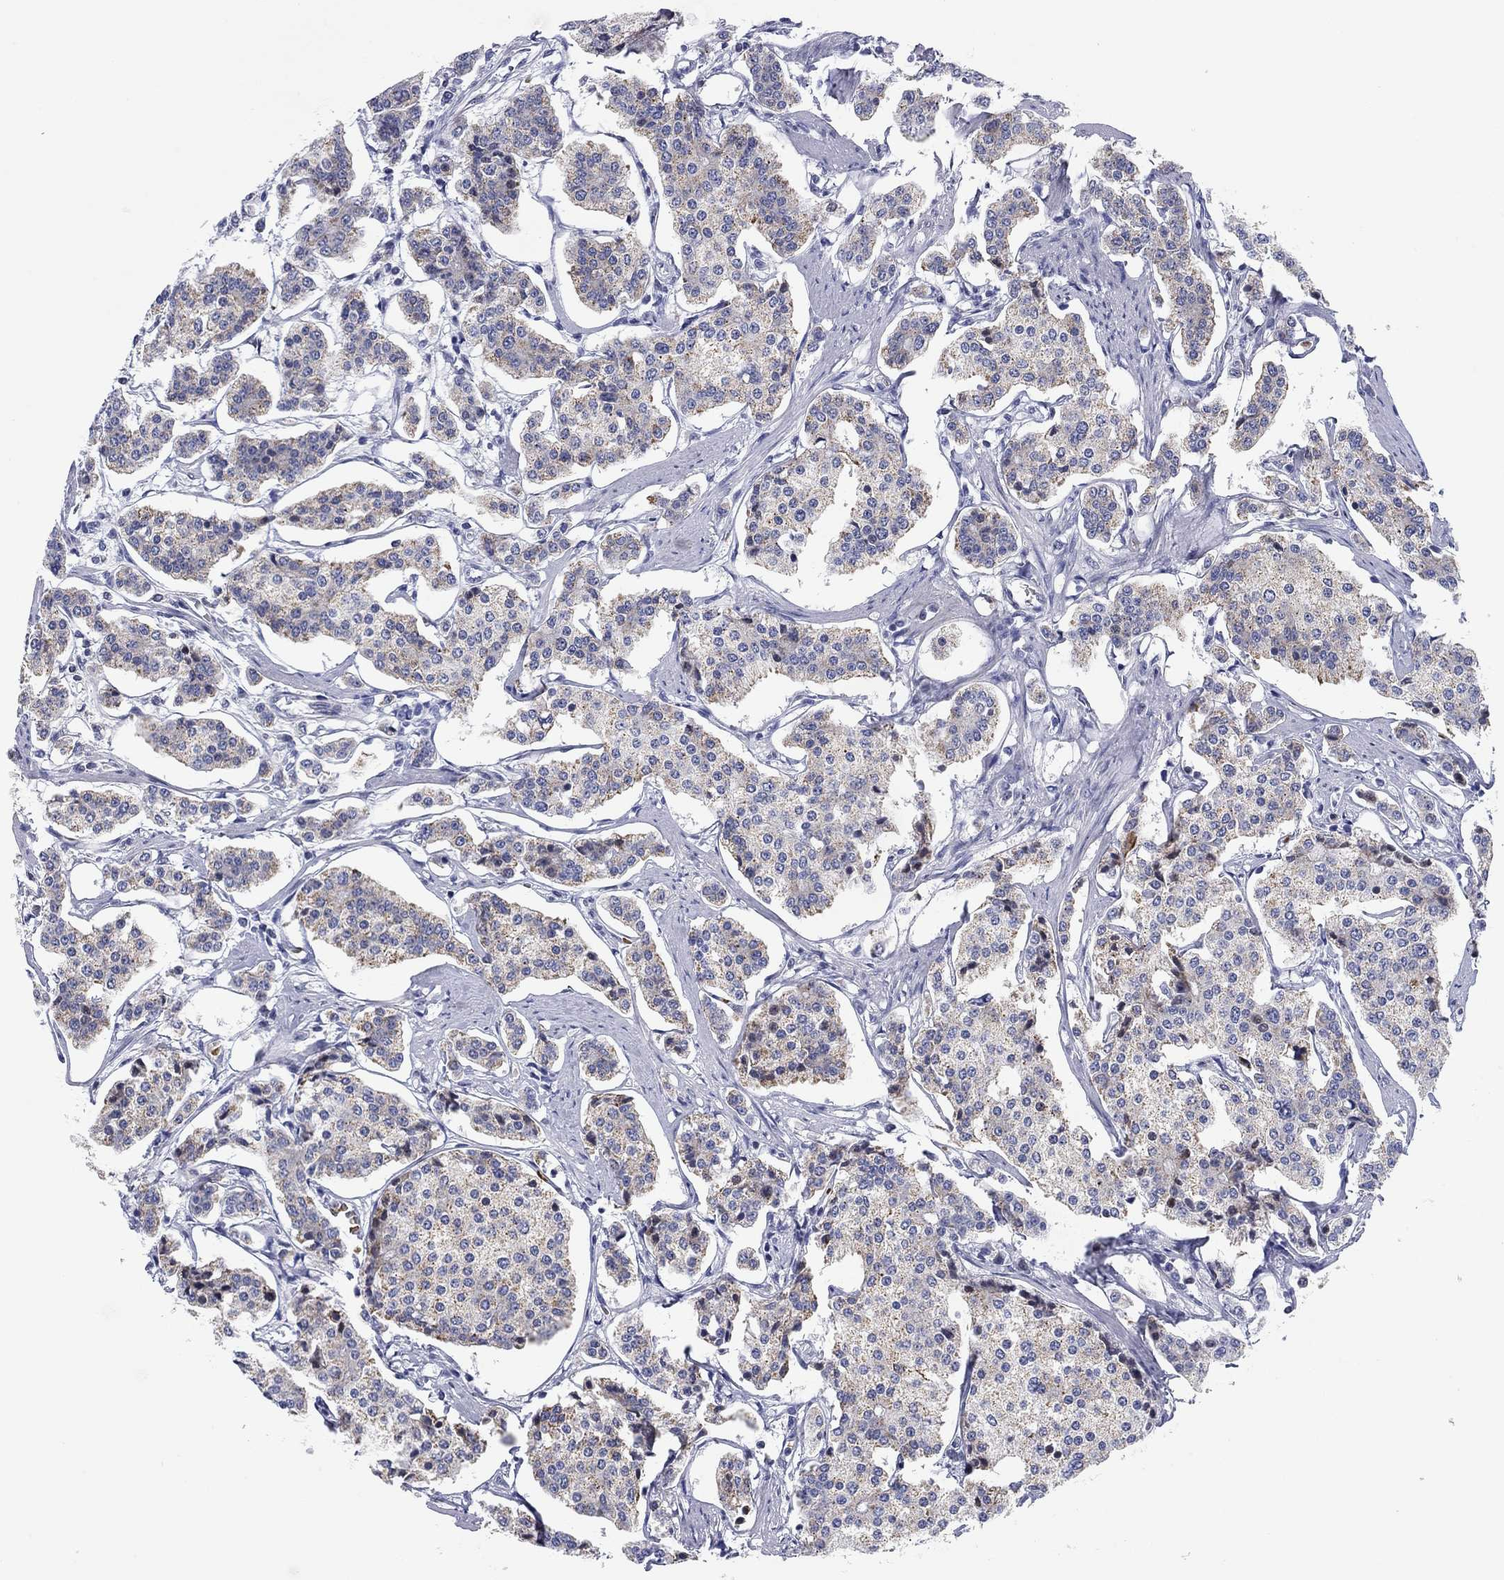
{"staining": {"intensity": "weak", "quantity": "25%-75%", "location": "cytoplasmic/membranous"}, "tissue": "carcinoid", "cell_type": "Tumor cells", "image_type": "cancer", "snomed": [{"axis": "morphology", "description": "Carcinoid, malignant, NOS"}, {"axis": "topography", "description": "Small intestine"}], "caption": "The micrograph shows immunohistochemical staining of carcinoid. There is weak cytoplasmic/membranous staining is seen in approximately 25%-75% of tumor cells.", "gene": "CHI3L2", "patient": {"sex": "female", "age": 65}}